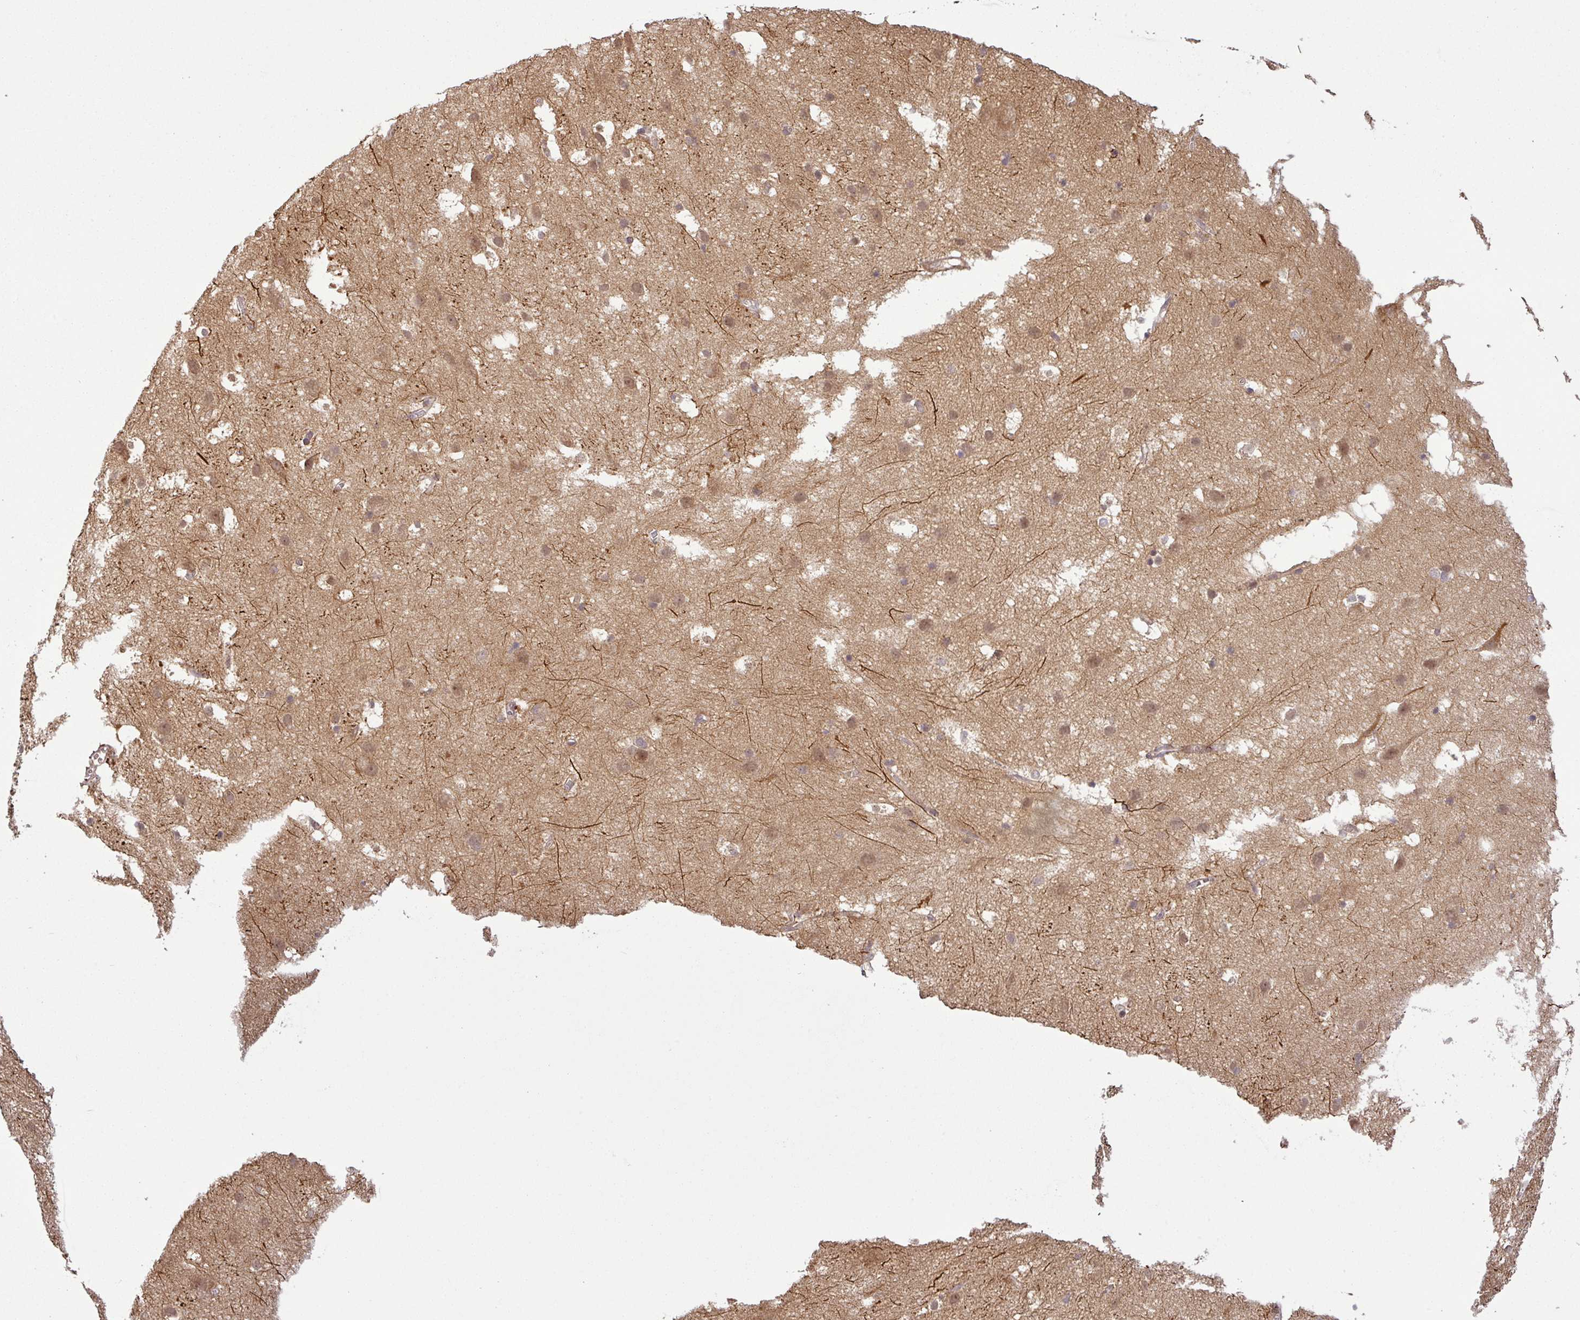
{"staining": {"intensity": "moderate", "quantity": ">75%", "location": "cytoplasmic/membranous"}, "tissue": "cerebral cortex", "cell_type": "Endothelial cells", "image_type": "normal", "snomed": [{"axis": "morphology", "description": "Normal tissue, NOS"}, {"axis": "topography", "description": "Cerebral cortex"}], "caption": "Approximately >75% of endothelial cells in unremarkable human cerebral cortex exhibit moderate cytoplasmic/membranous protein staining as visualized by brown immunohistochemical staining.", "gene": "MAP3K6", "patient": {"sex": "male", "age": 54}}